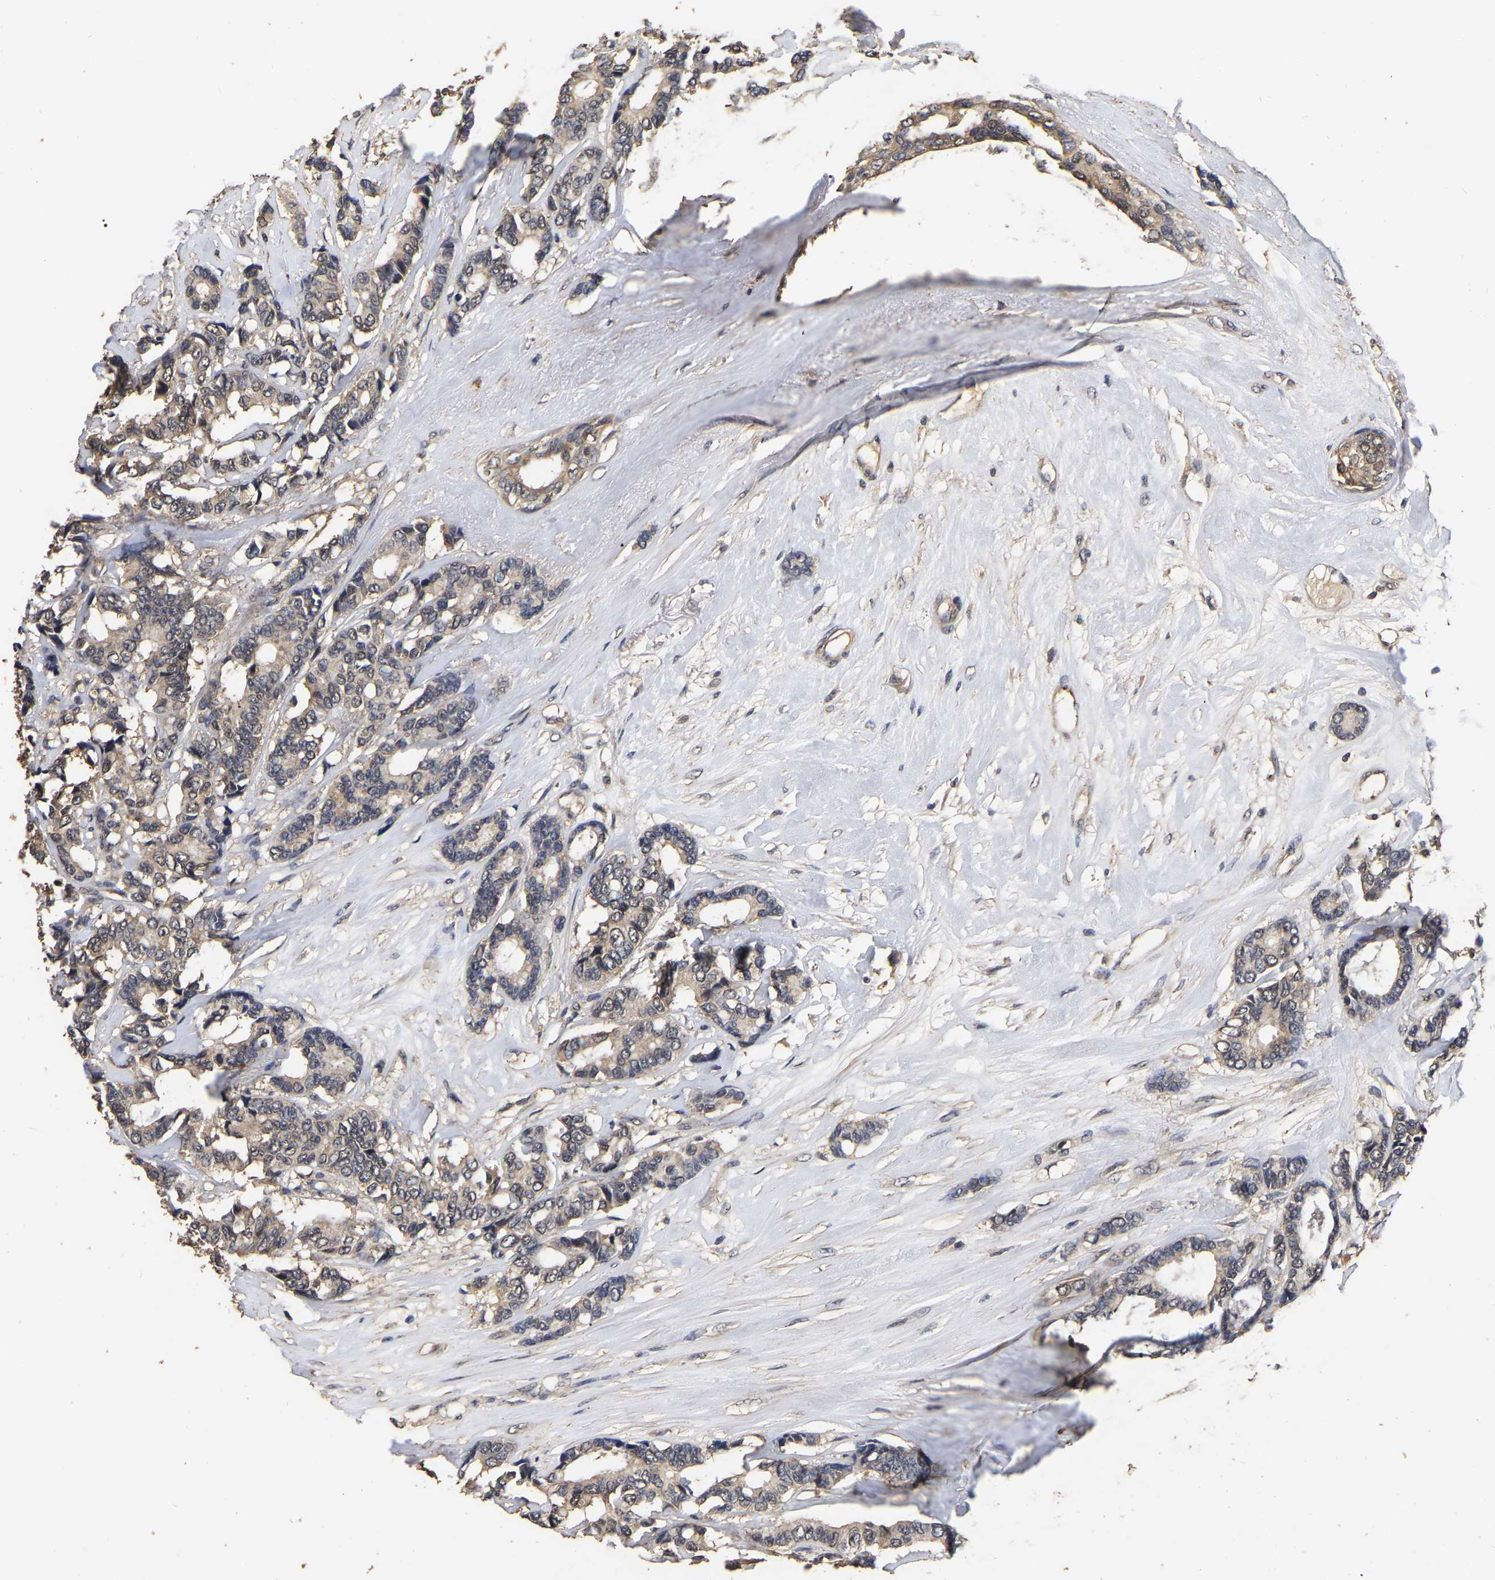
{"staining": {"intensity": "weak", "quantity": ">75%", "location": "cytoplasmic/membranous"}, "tissue": "breast cancer", "cell_type": "Tumor cells", "image_type": "cancer", "snomed": [{"axis": "morphology", "description": "Duct carcinoma"}, {"axis": "topography", "description": "Breast"}], "caption": "Immunohistochemistry (IHC) photomicrograph of human invasive ductal carcinoma (breast) stained for a protein (brown), which shows low levels of weak cytoplasmic/membranous expression in approximately >75% of tumor cells.", "gene": "STK32C", "patient": {"sex": "female", "age": 87}}